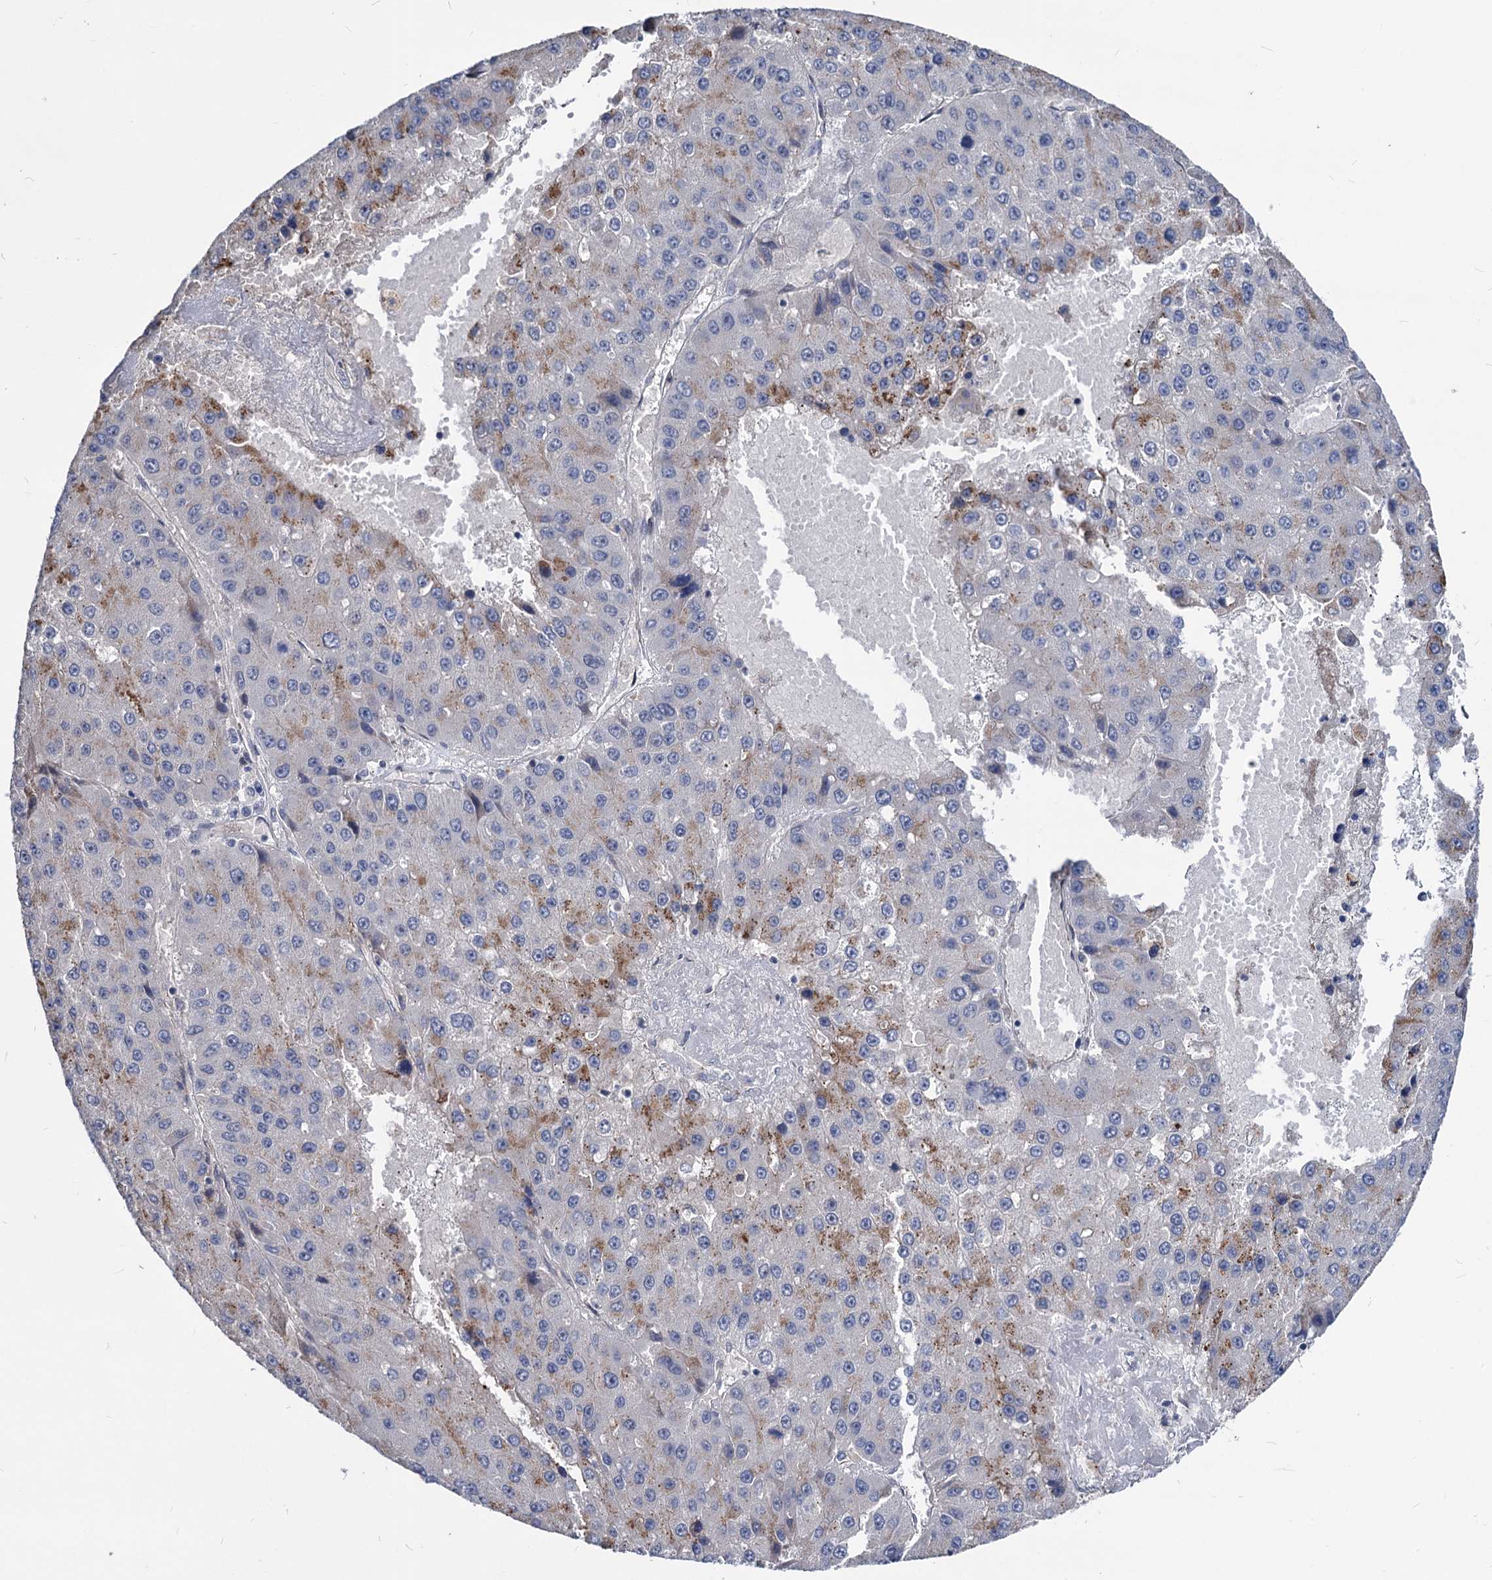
{"staining": {"intensity": "moderate", "quantity": "<25%", "location": "cytoplasmic/membranous"}, "tissue": "liver cancer", "cell_type": "Tumor cells", "image_type": "cancer", "snomed": [{"axis": "morphology", "description": "Carcinoma, Hepatocellular, NOS"}, {"axis": "topography", "description": "Liver"}], "caption": "Immunohistochemical staining of human hepatocellular carcinoma (liver) displays low levels of moderate cytoplasmic/membranous protein positivity in approximately <25% of tumor cells. (DAB (3,3'-diaminobenzidine) = brown stain, brightfield microscopy at high magnification).", "gene": "SMAGP", "patient": {"sex": "female", "age": 73}}